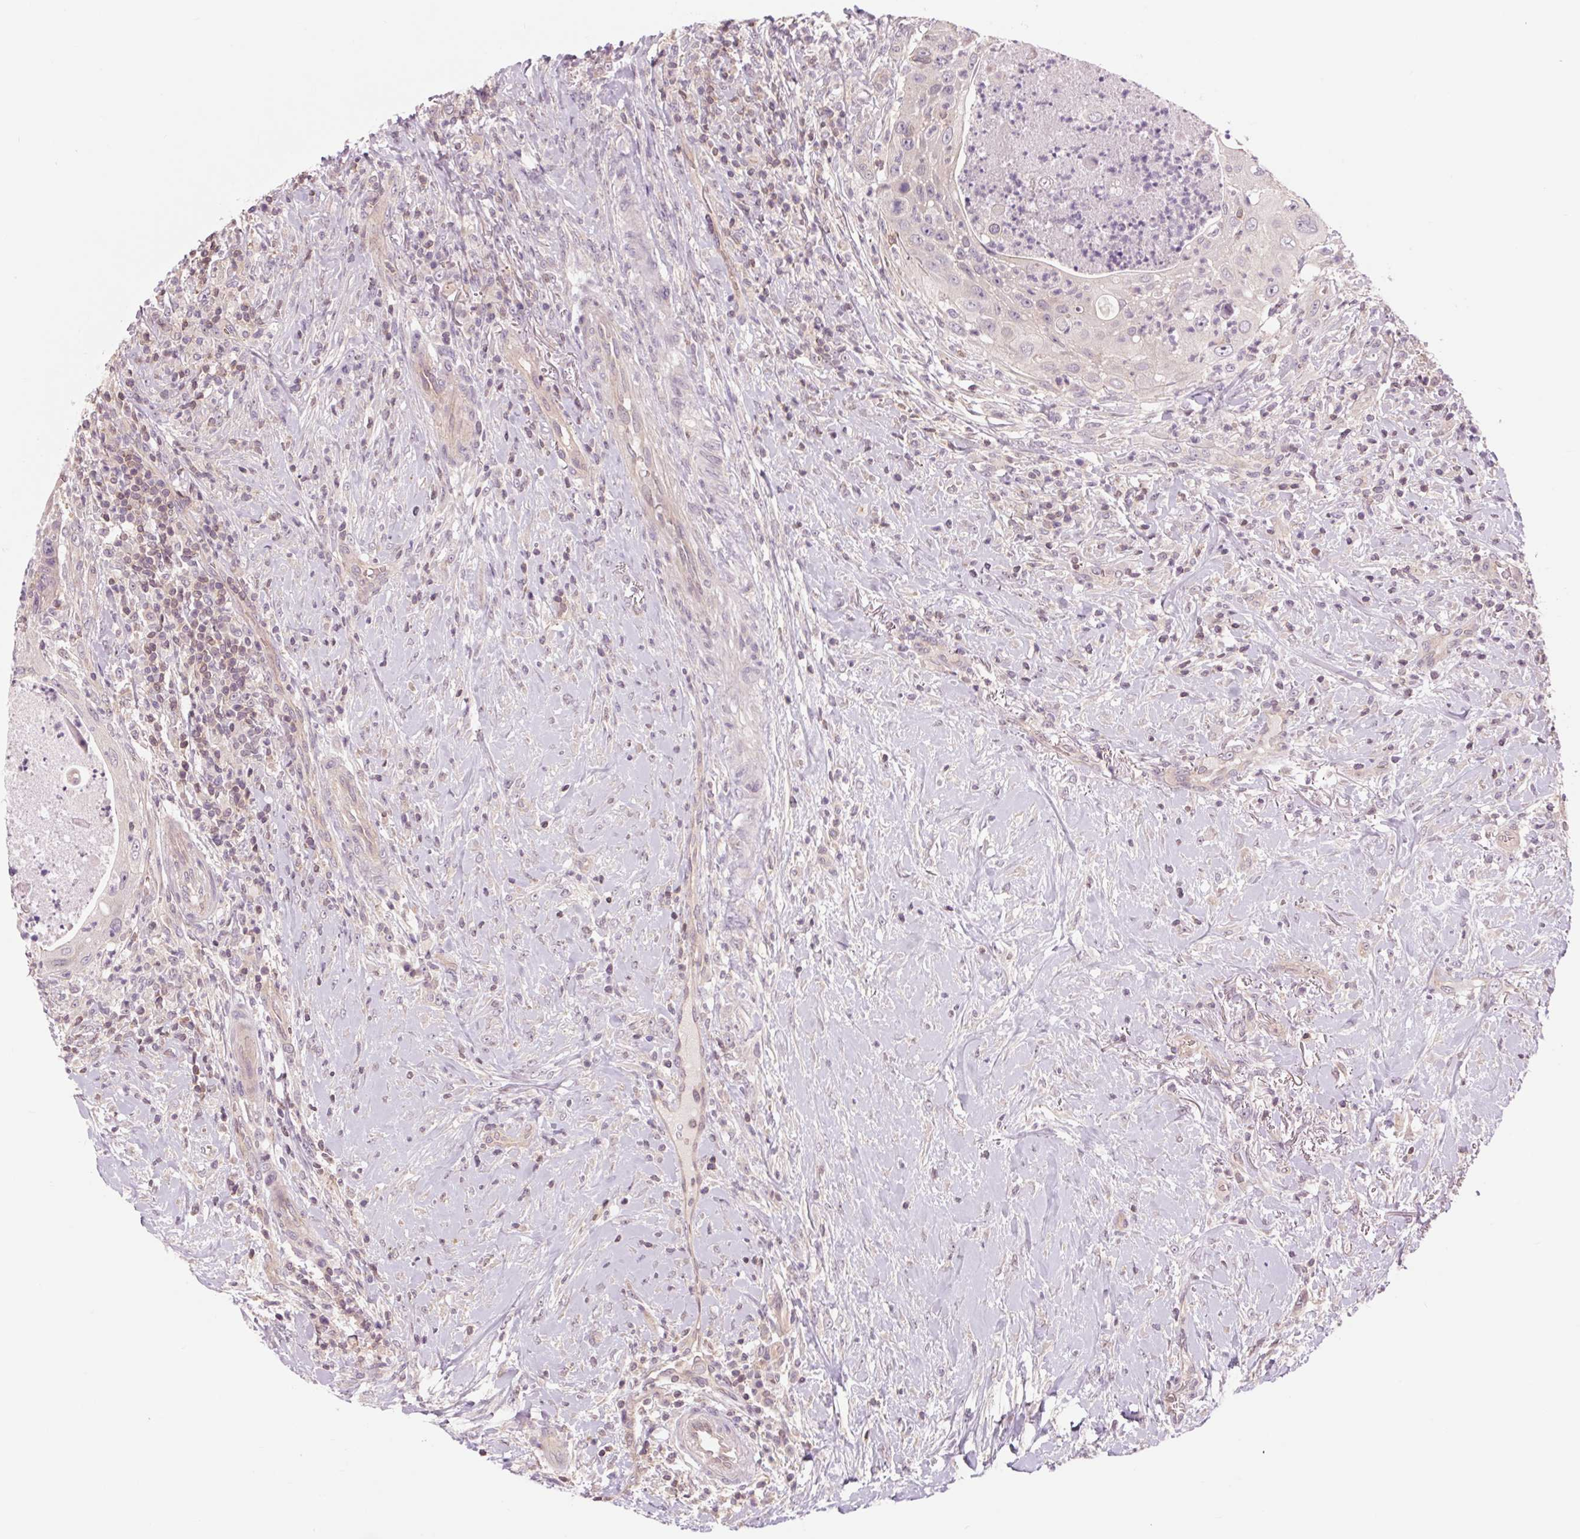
{"staining": {"intensity": "negative", "quantity": "none", "location": "none"}, "tissue": "head and neck cancer", "cell_type": "Tumor cells", "image_type": "cancer", "snomed": [{"axis": "morphology", "description": "Squamous cell carcinoma, NOS"}, {"axis": "topography", "description": "Head-Neck"}], "caption": "Tumor cells are negative for brown protein staining in head and neck squamous cell carcinoma.", "gene": "SH3RF2", "patient": {"sex": "male", "age": 69}}